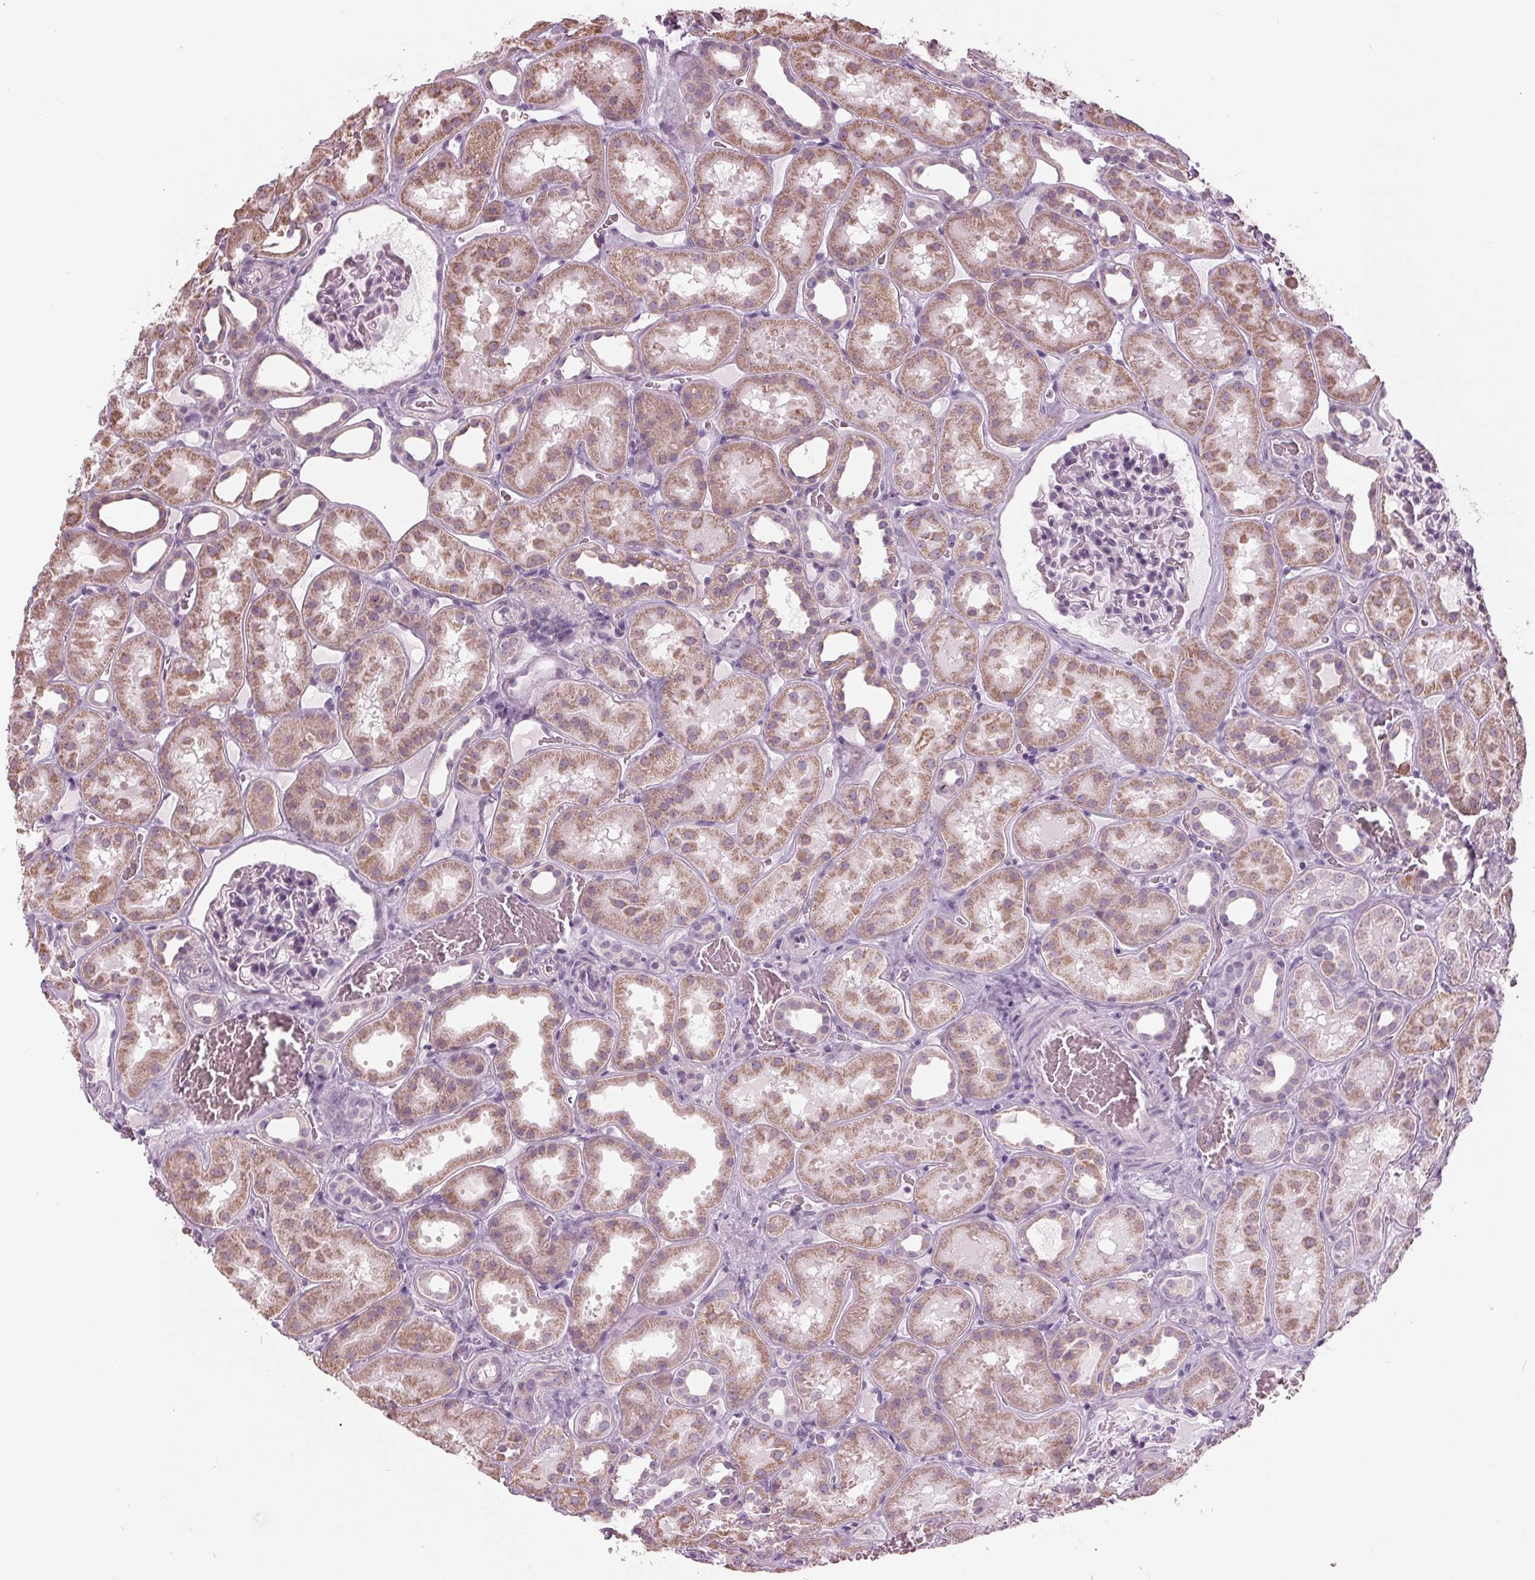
{"staining": {"intensity": "negative", "quantity": "none", "location": "none"}, "tissue": "kidney", "cell_type": "Cells in glomeruli", "image_type": "normal", "snomed": [{"axis": "morphology", "description": "Normal tissue, NOS"}, {"axis": "topography", "description": "Kidney"}], "caption": "A high-resolution image shows immunohistochemistry staining of unremarkable kidney, which displays no significant staining in cells in glomeruli. The staining is performed using DAB brown chromogen with nuclei counter-stained in using hematoxylin.", "gene": "SAMD4A", "patient": {"sex": "female", "age": 41}}